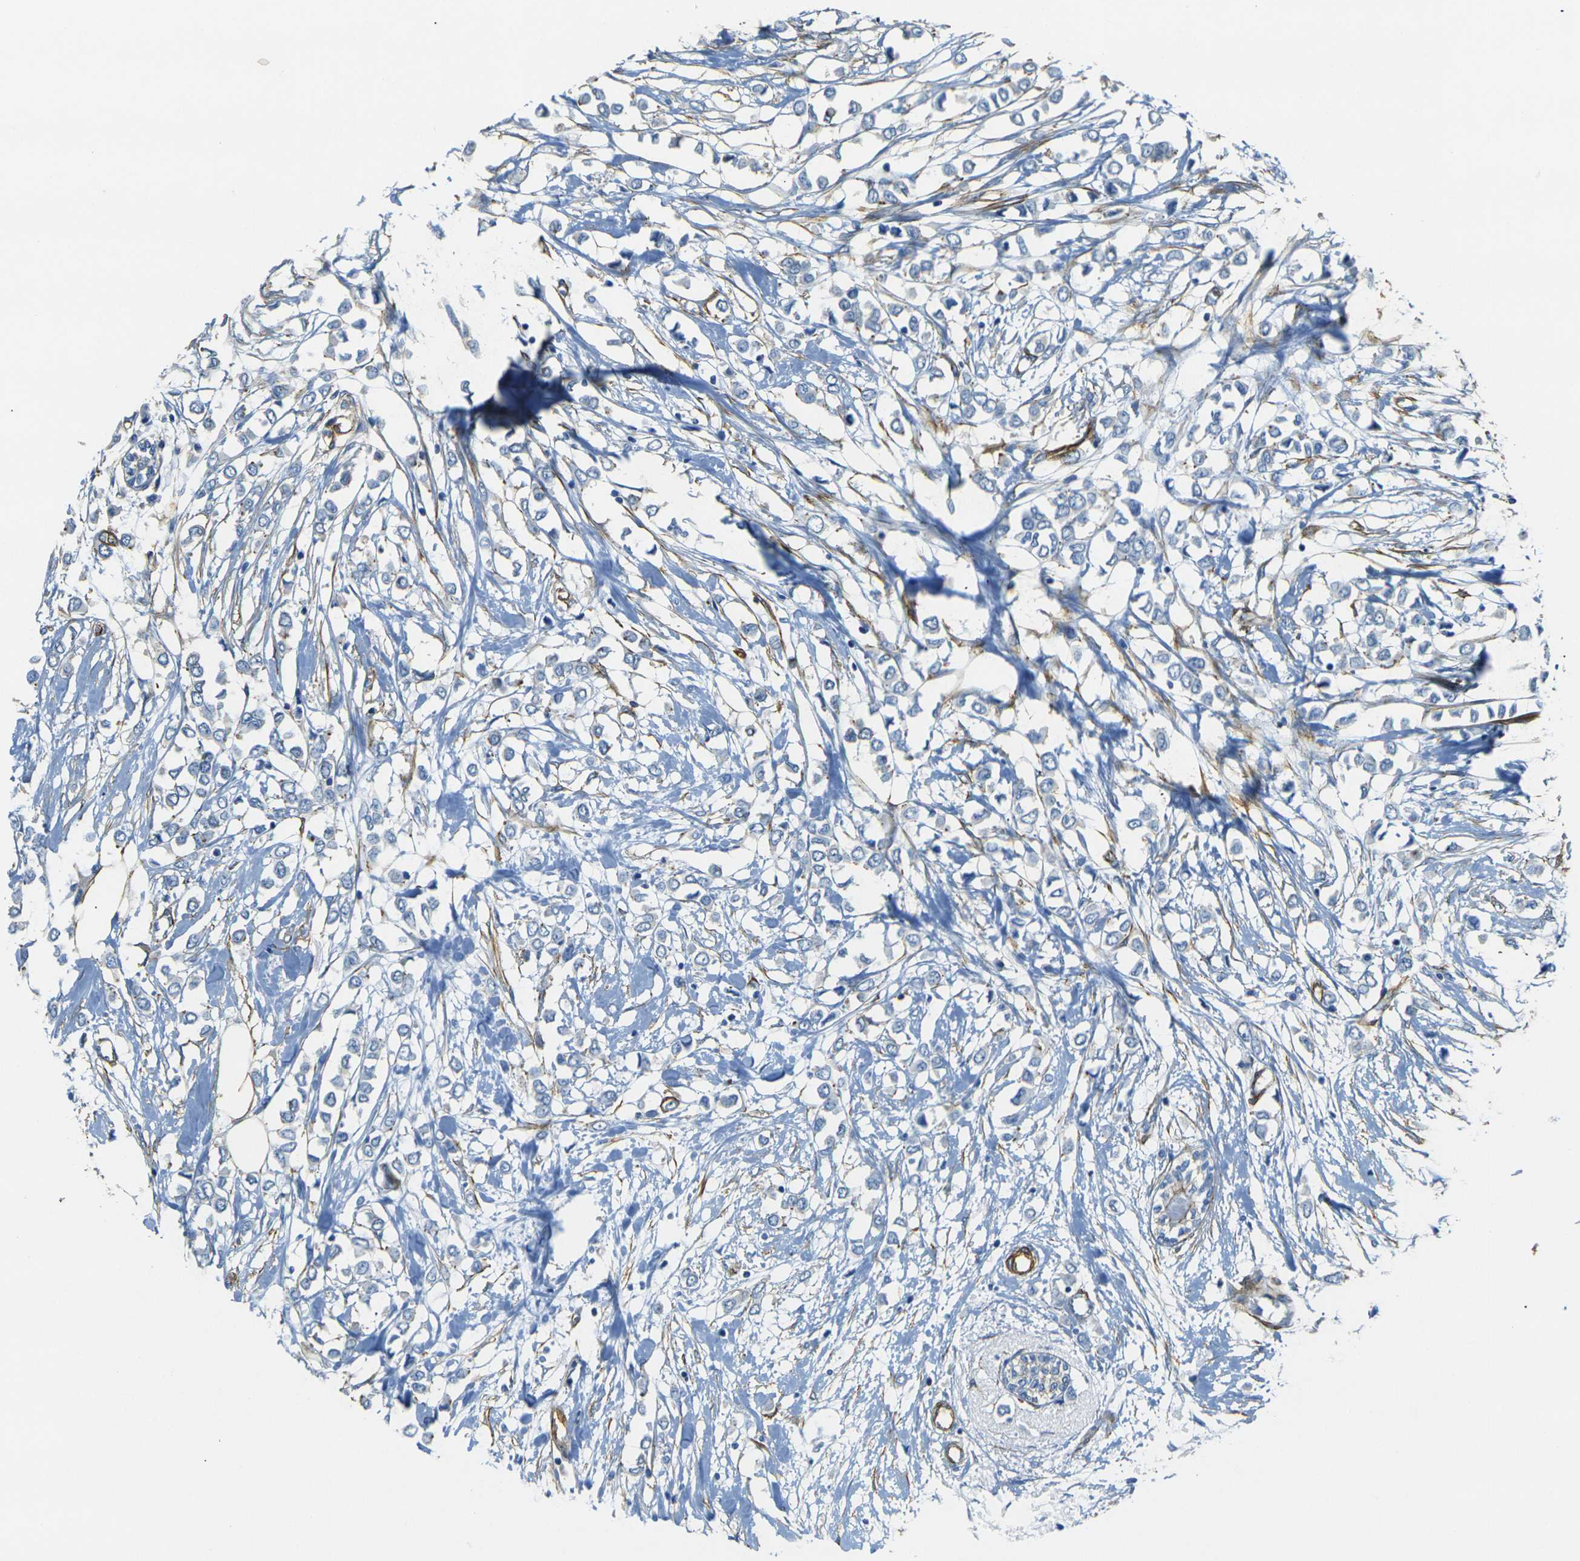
{"staining": {"intensity": "negative", "quantity": "none", "location": "none"}, "tissue": "breast cancer", "cell_type": "Tumor cells", "image_type": "cancer", "snomed": [{"axis": "morphology", "description": "Lobular carcinoma"}, {"axis": "topography", "description": "Breast"}], "caption": "High magnification brightfield microscopy of breast lobular carcinoma stained with DAB (brown) and counterstained with hematoxylin (blue): tumor cells show no significant positivity.", "gene": "EPHA7", "patient": {"sex": "female", "age": 51}}